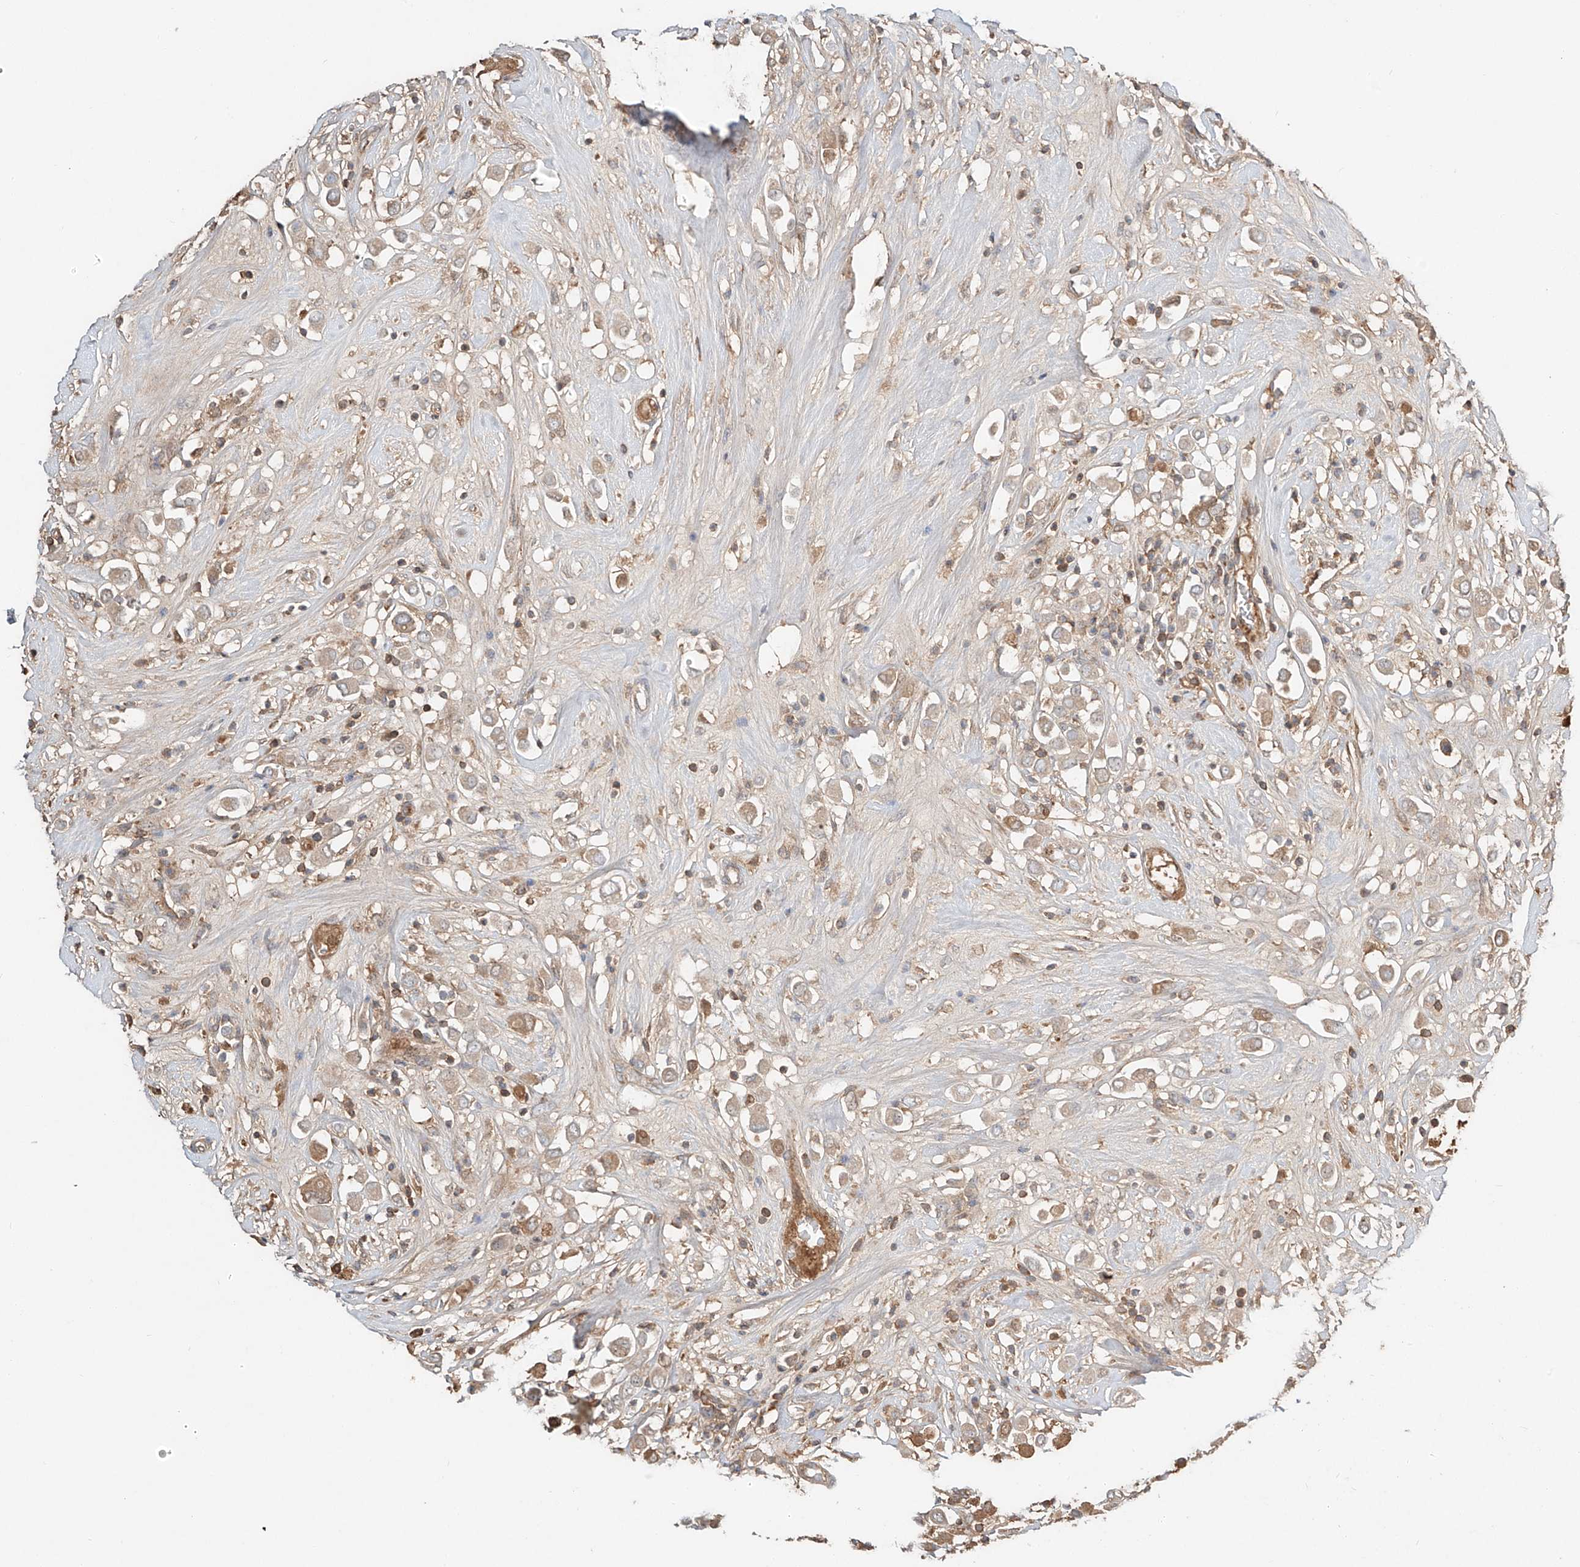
{"staining": {"intensity": "moderate", "quantity": "25%-75%", "location": "cytoplasmic/membranous"}, "tissue": "breast cancer", "cell_type": "Tumor cells", "image_type": "cancer", "snomed": [{"axis": "morphology", "description": "Duct carcinoma"}, {"axis": "topography", "description": "Breast"}], "caption": "The micrograph shows immunohistochemical staining of breast cancer. There is moderate cytoplasmic/membranous expression is present in approximately 25%-75% of tumor cells. (DAB IHC, brown staining for protein, blue staining for nuclei).", "gene": "ERO1A", "patient": {"sex": "female", "age": 61}}